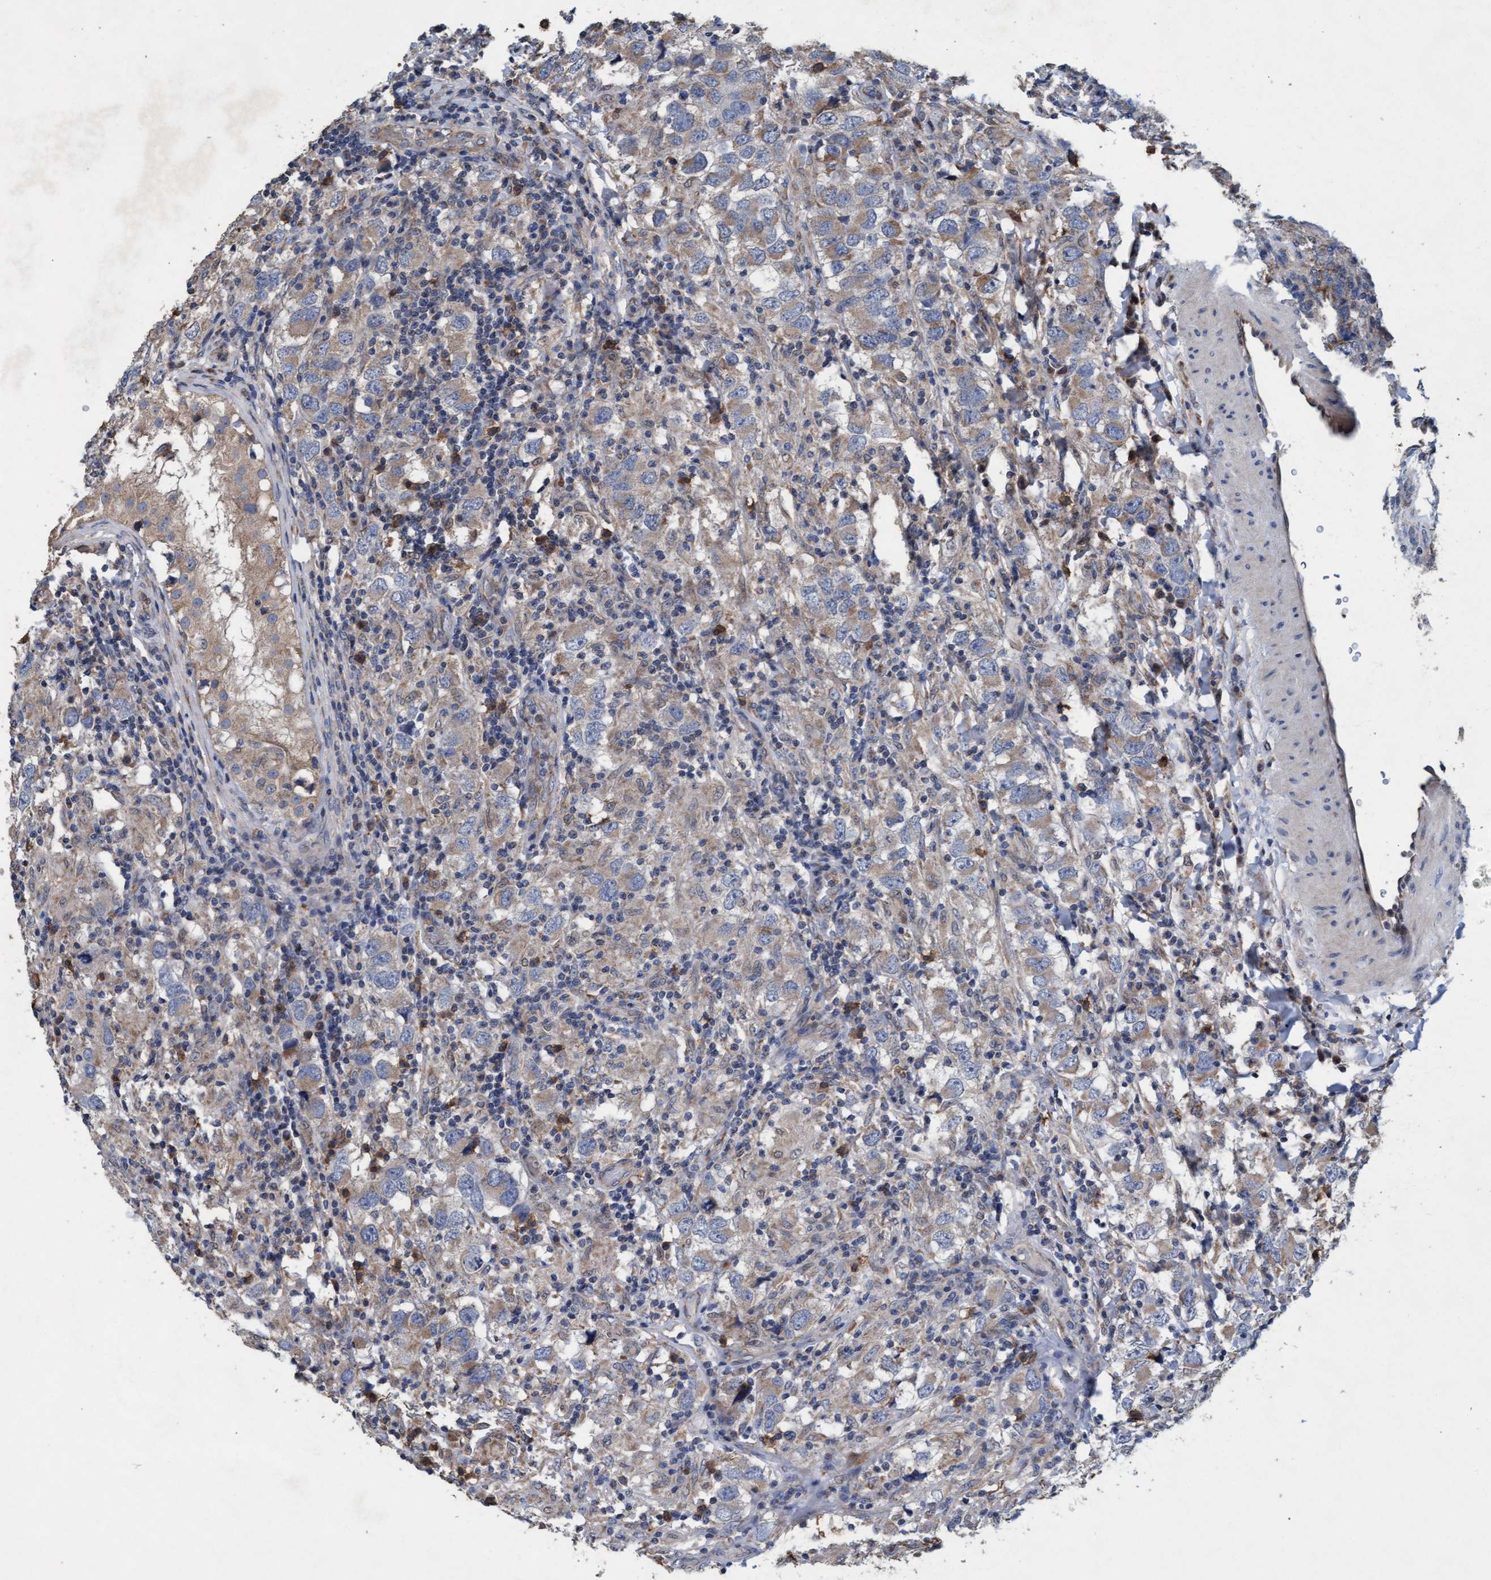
{"staining": {"intensity": "weak", "quantity": ">75%", "location": "cytoplasmic/membranous"}, "tissue": "testis cancer", "cell_type": "Tumor cells", "image_type": "cancer", "snomed": [{"axis": "morphology", "description": "Carcinoma, Embryonal, NOS"}, {"axis": "topography", "description": "Testis"}], "caption": "Tumor cells show low levels of weak cytoplasmic/membranous staining in about >75% of cells in human testis embryonal carcinoma.", "gene": "MRPL38", "patient": {"sex": "male", "age": 21}}